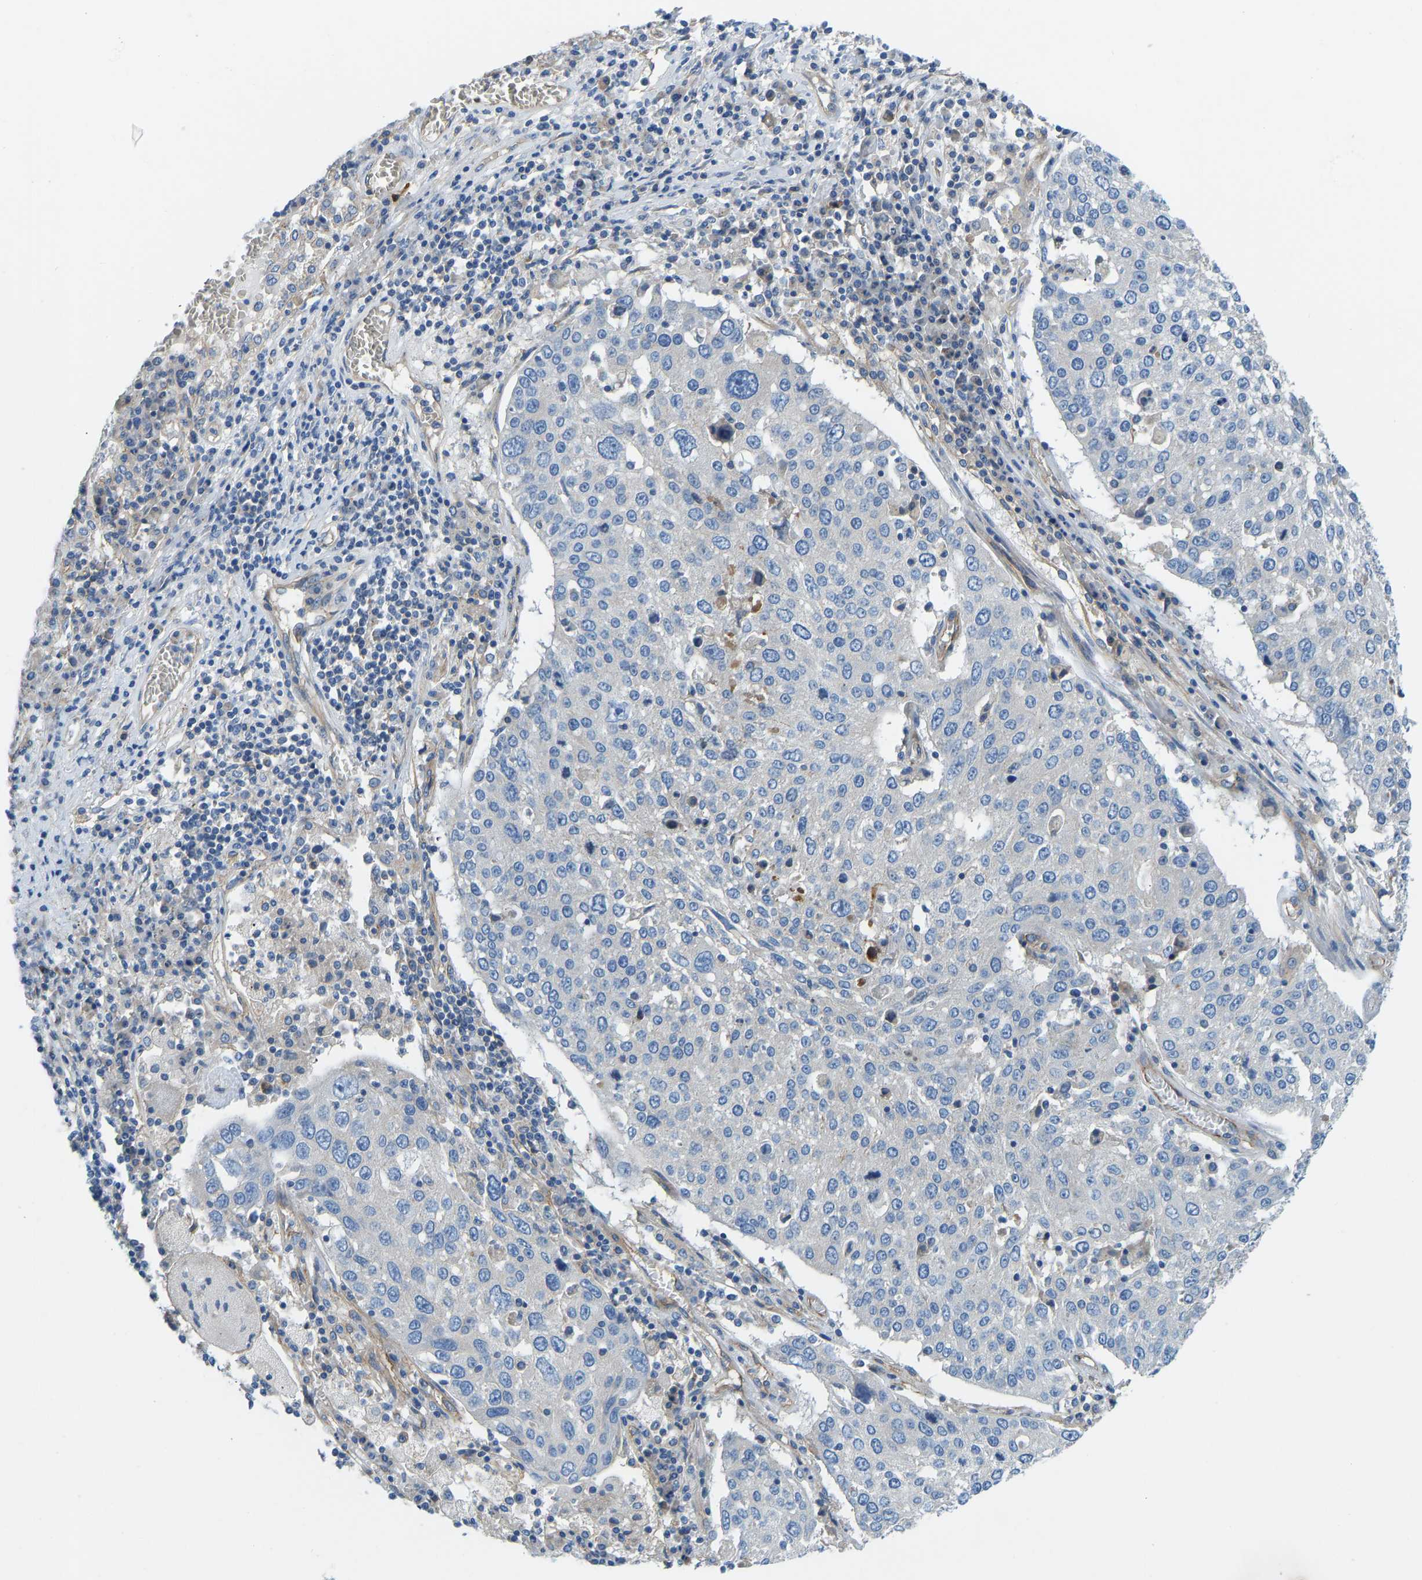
{"staining": {"intensity": "negative", "quantity": "none", "location": "none"}, "tissue": "lung cancer", "cell_type": "Tumor cells", "image_type": "cancer", "snomed": [{"axis": "morphology", "description": "Squamous cell carcinoma, NOS"}, {"axis": "topography", "description": "Lung"}], "caption": "Lung squamous cell carcinoma was stained to show a protein in brown. There is no significant positivity in tumor cells.", "gene": "CHAD", "patient": {"sex": "male", "age": 65}}